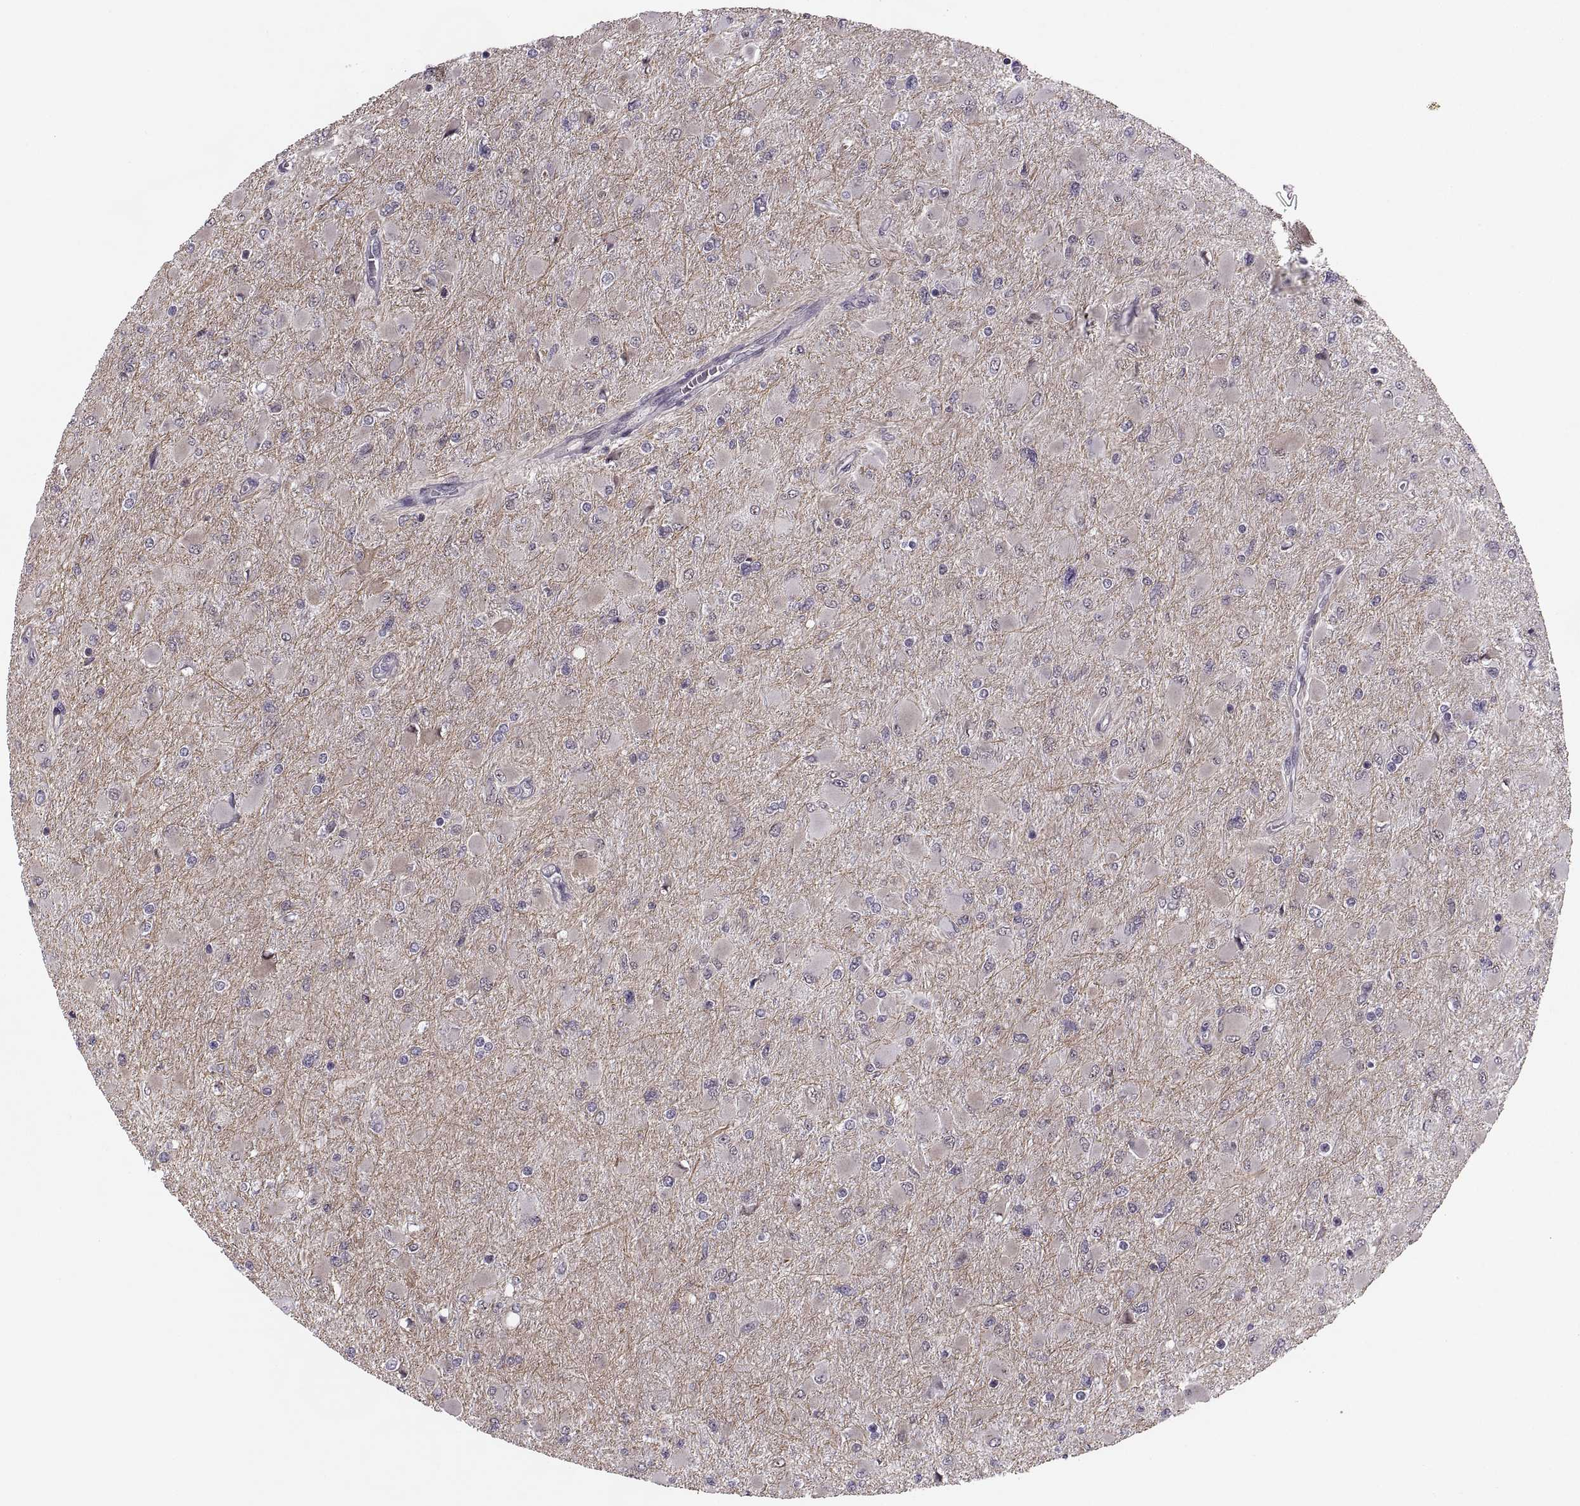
{"staining": {"intensity": "negative", "quantity": "none", "location": "none"}, "tissue": "glioma", "cell_type": "Tumor cells", "image_type": "cancer", "snomed": [{"axis": "morphology", "description": "Glioma, malignant, High grade"}, {"axis": "topography", "description": "Cerebral cortex"}], "caption": "An image of human malignant glioma (high-grade) is negative for staining in tumor cells. (DAB immunohistochemistry (IHC), high magnification).", "gene": "LUZP2", "patient": {"sex": "female", "age": 36}}